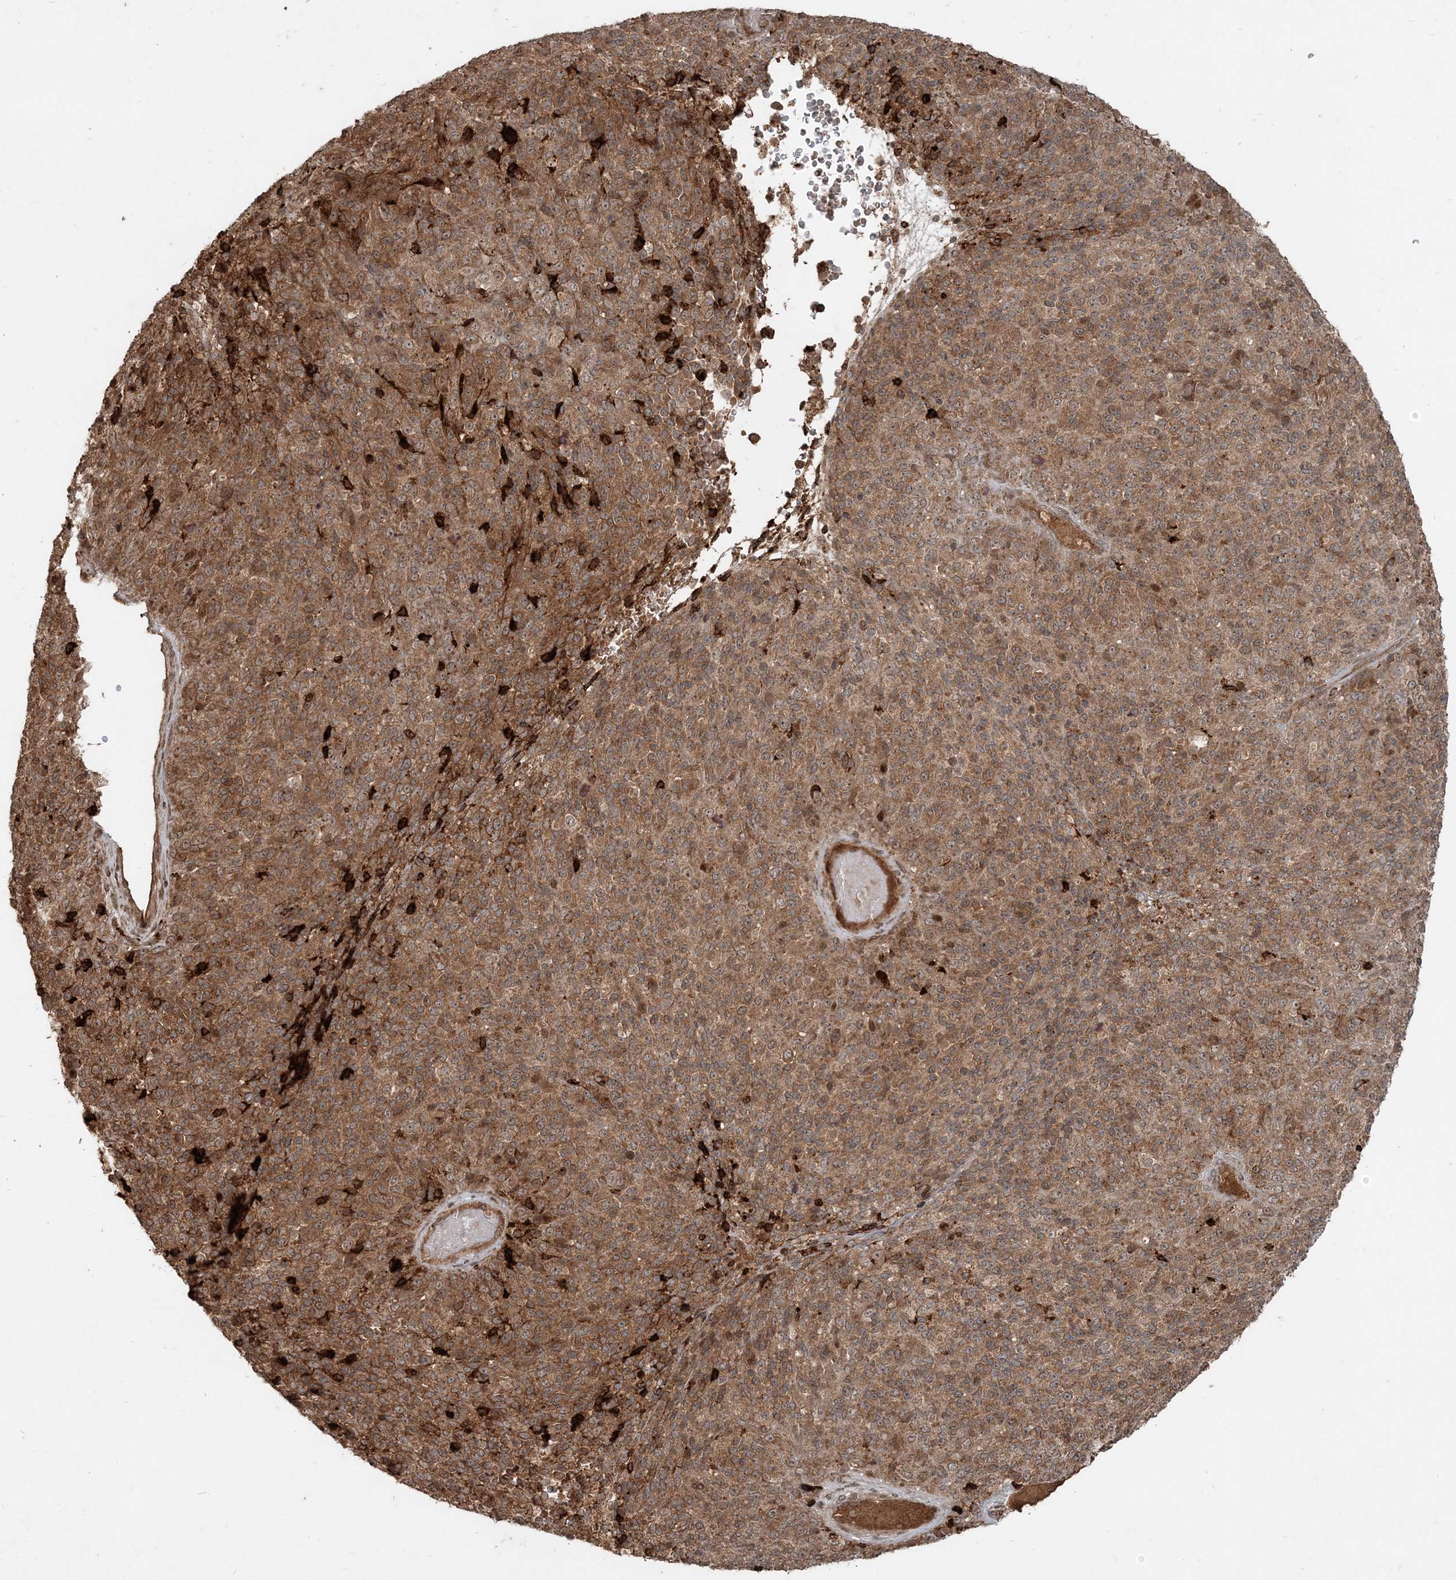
{"staining": {"intensity": "moderate", "quantity": ">75%", "location": "cytoplasmic/membranous"}, "tissue": "melanoma", "cell_type": "Tumor cells", "image_type": "cancer", "snomed": [{"axis": "morphology", "description": "Malignant melanoma, Metastatic site"}, {"axis": "topography", "description": "Brain"}], "caption": "This image demonstrates IHC staining of human malignant melanoma (metastatic site), with medium moderate cytoplasmic/membranous positivity in about >75% of tumor cells.", "gene": "NARS1", "patient": {"sex": "female", "age": 56}}